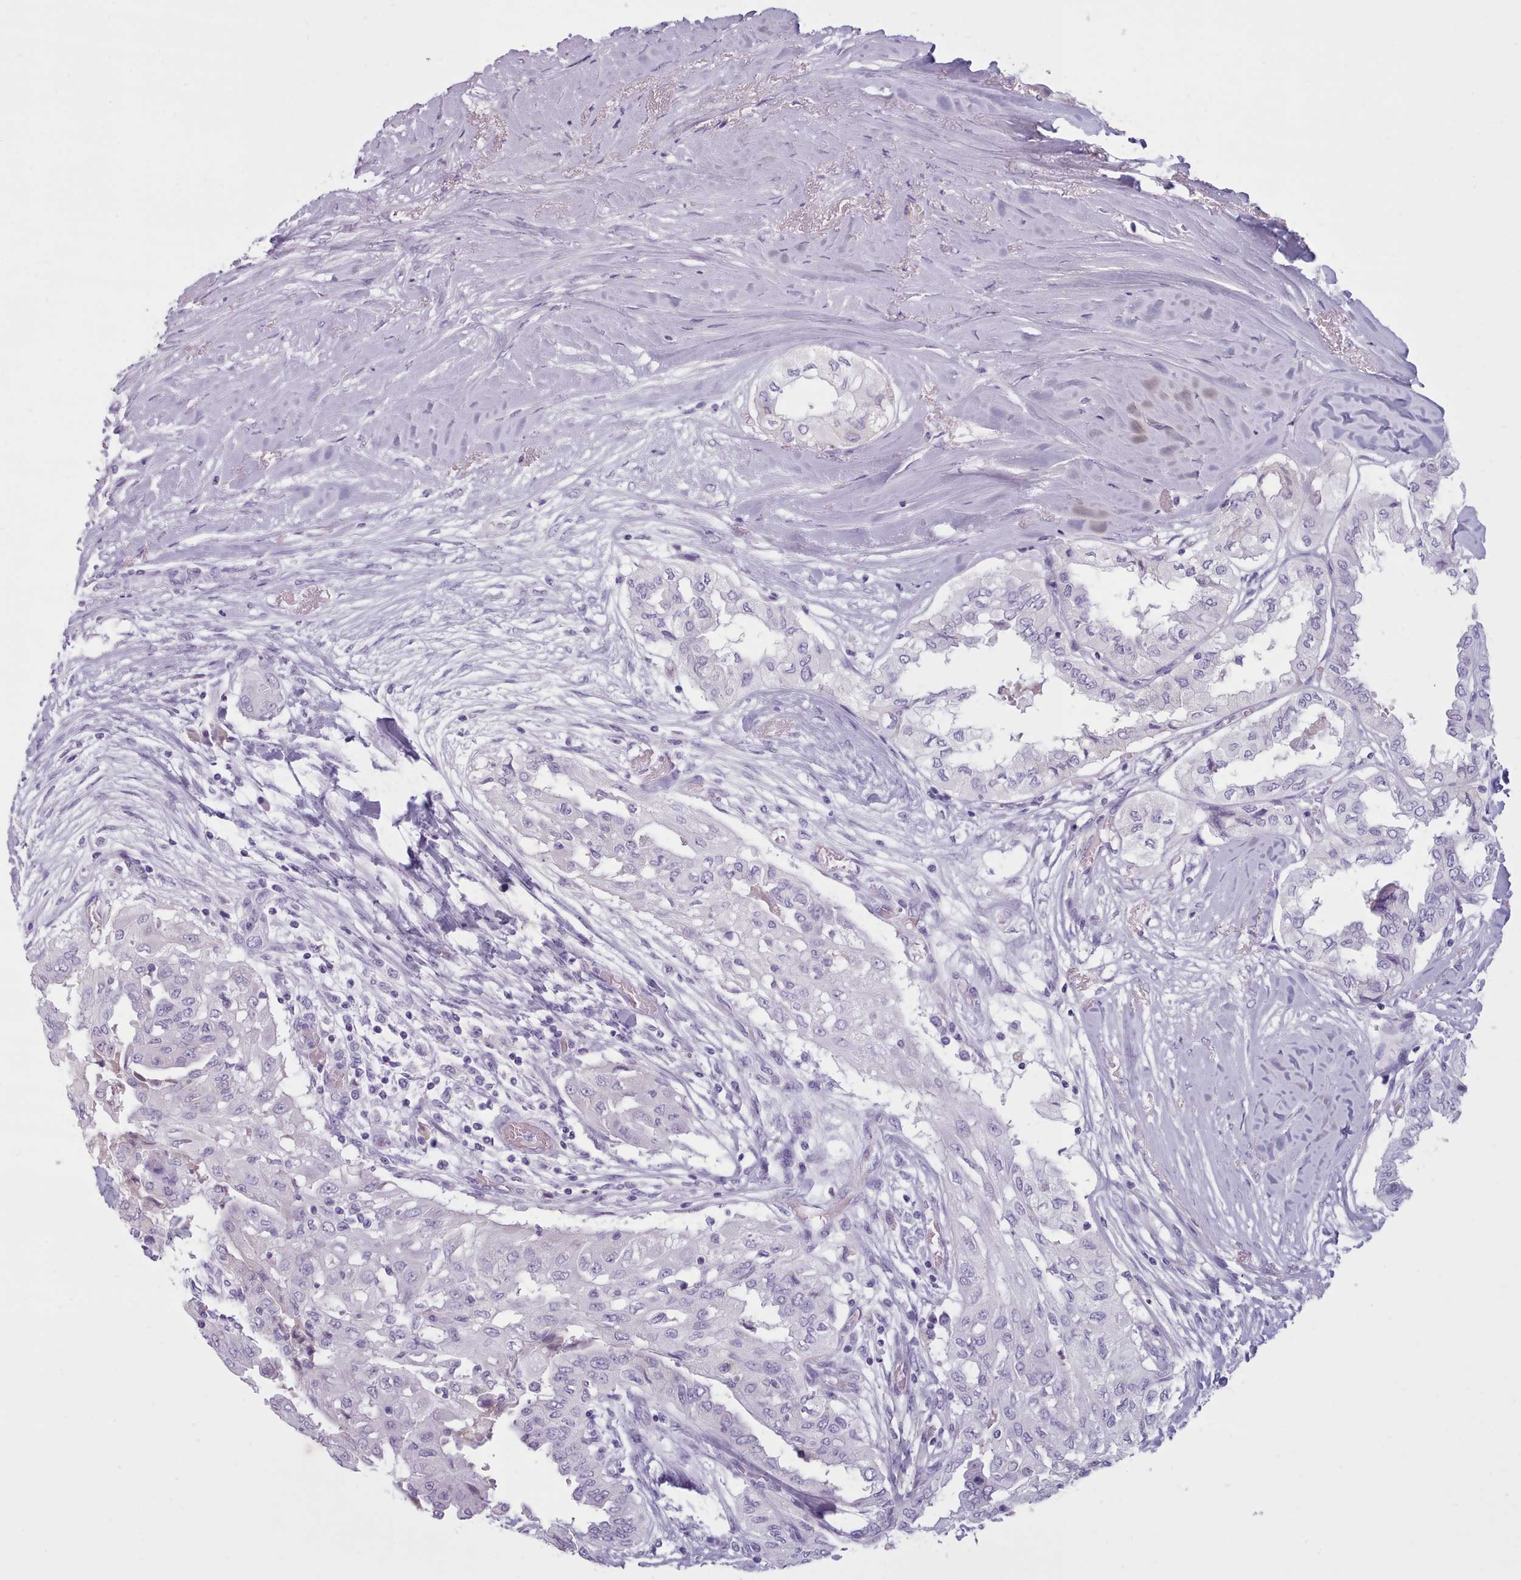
{"staining": {"intensity": "negative", "quantity": "none", "location": "none"}, "tissue": "thyroid cancer", "cell_type": "Tumor cells", "image_type": "cancer", "snomed": [{"axis": "morphology", "description": "Papillary adenocarcinoma, NOS"}, {"axis": "topography", "description": "Thyroid gland"}], "caption": "High magnification brightfield microscopy of thyroid papillary adenocarcinoma stained with DAB (brown) and counterstained with hematoxylin (blue): tumor cells show no significant staining.", "gene": "ZNF43", "patient": {"sex": "female", "age": 59}}